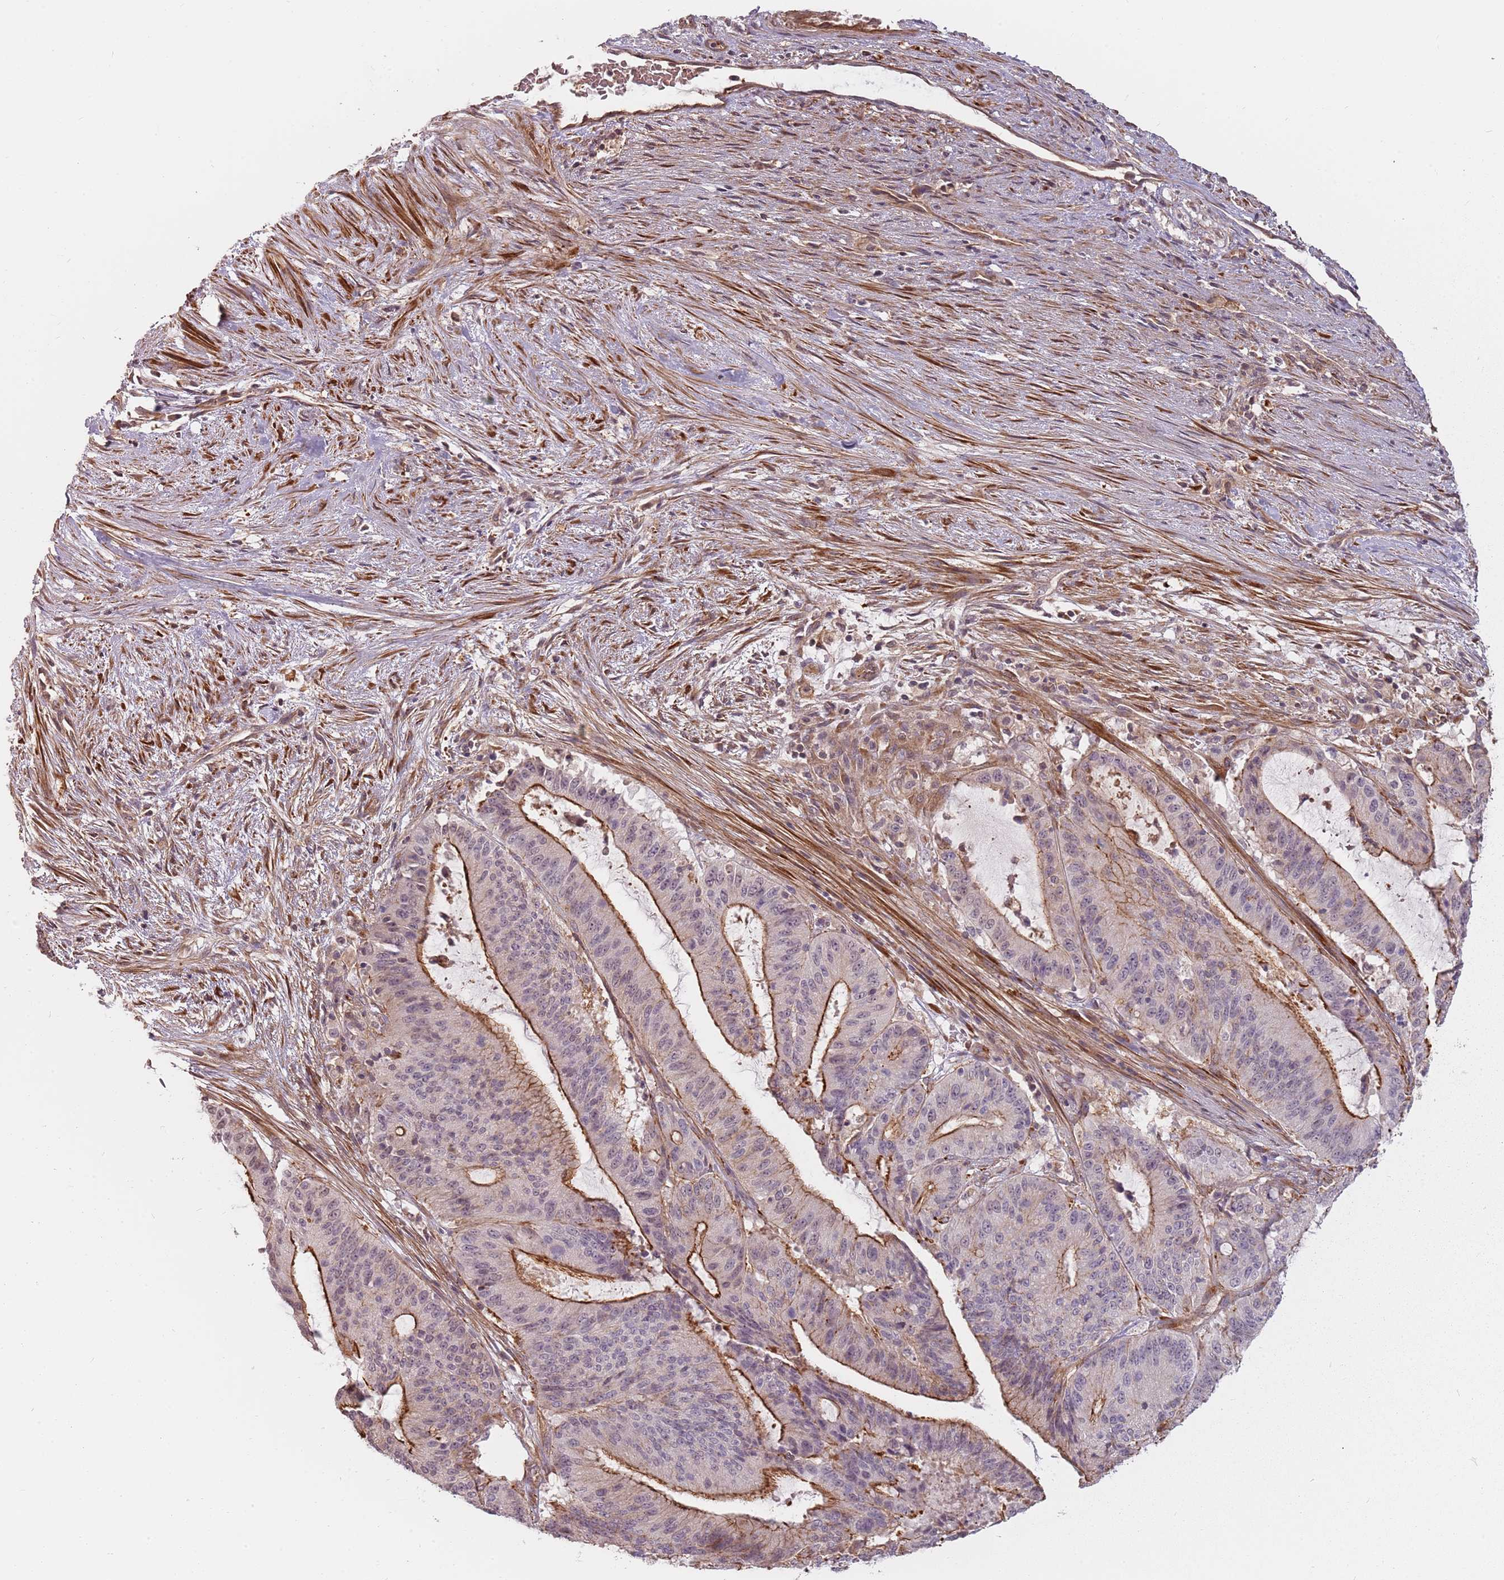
{"staining": {"intensity": "moderate", "quantity": "25%-75%", "location": "cytoplasmic/membranous"}, "tissue": "liver cancer", "cell_type": "Tumor cells", "image_type": "cancer", "snomed": [{"axis": "morphology", "description": "Normal tissue, NOS"}, {"axis": "morphology", "description": "Cholangiocarcinoma"}, {"axis": "topography", "description": "Liver"}, {"axis": "topography", "description": "Peripheral nerve tissue"}], "caption": "About 25%-75% of tumor cells in human cholangiocarcinoma (liver) demonstrate moderate cytoplasmic/membranous protein positivity as visualized by brown immunohistochemical staining.", "gene": "PPP1R14C", "patient": {"sex": "female", "age": 73}}